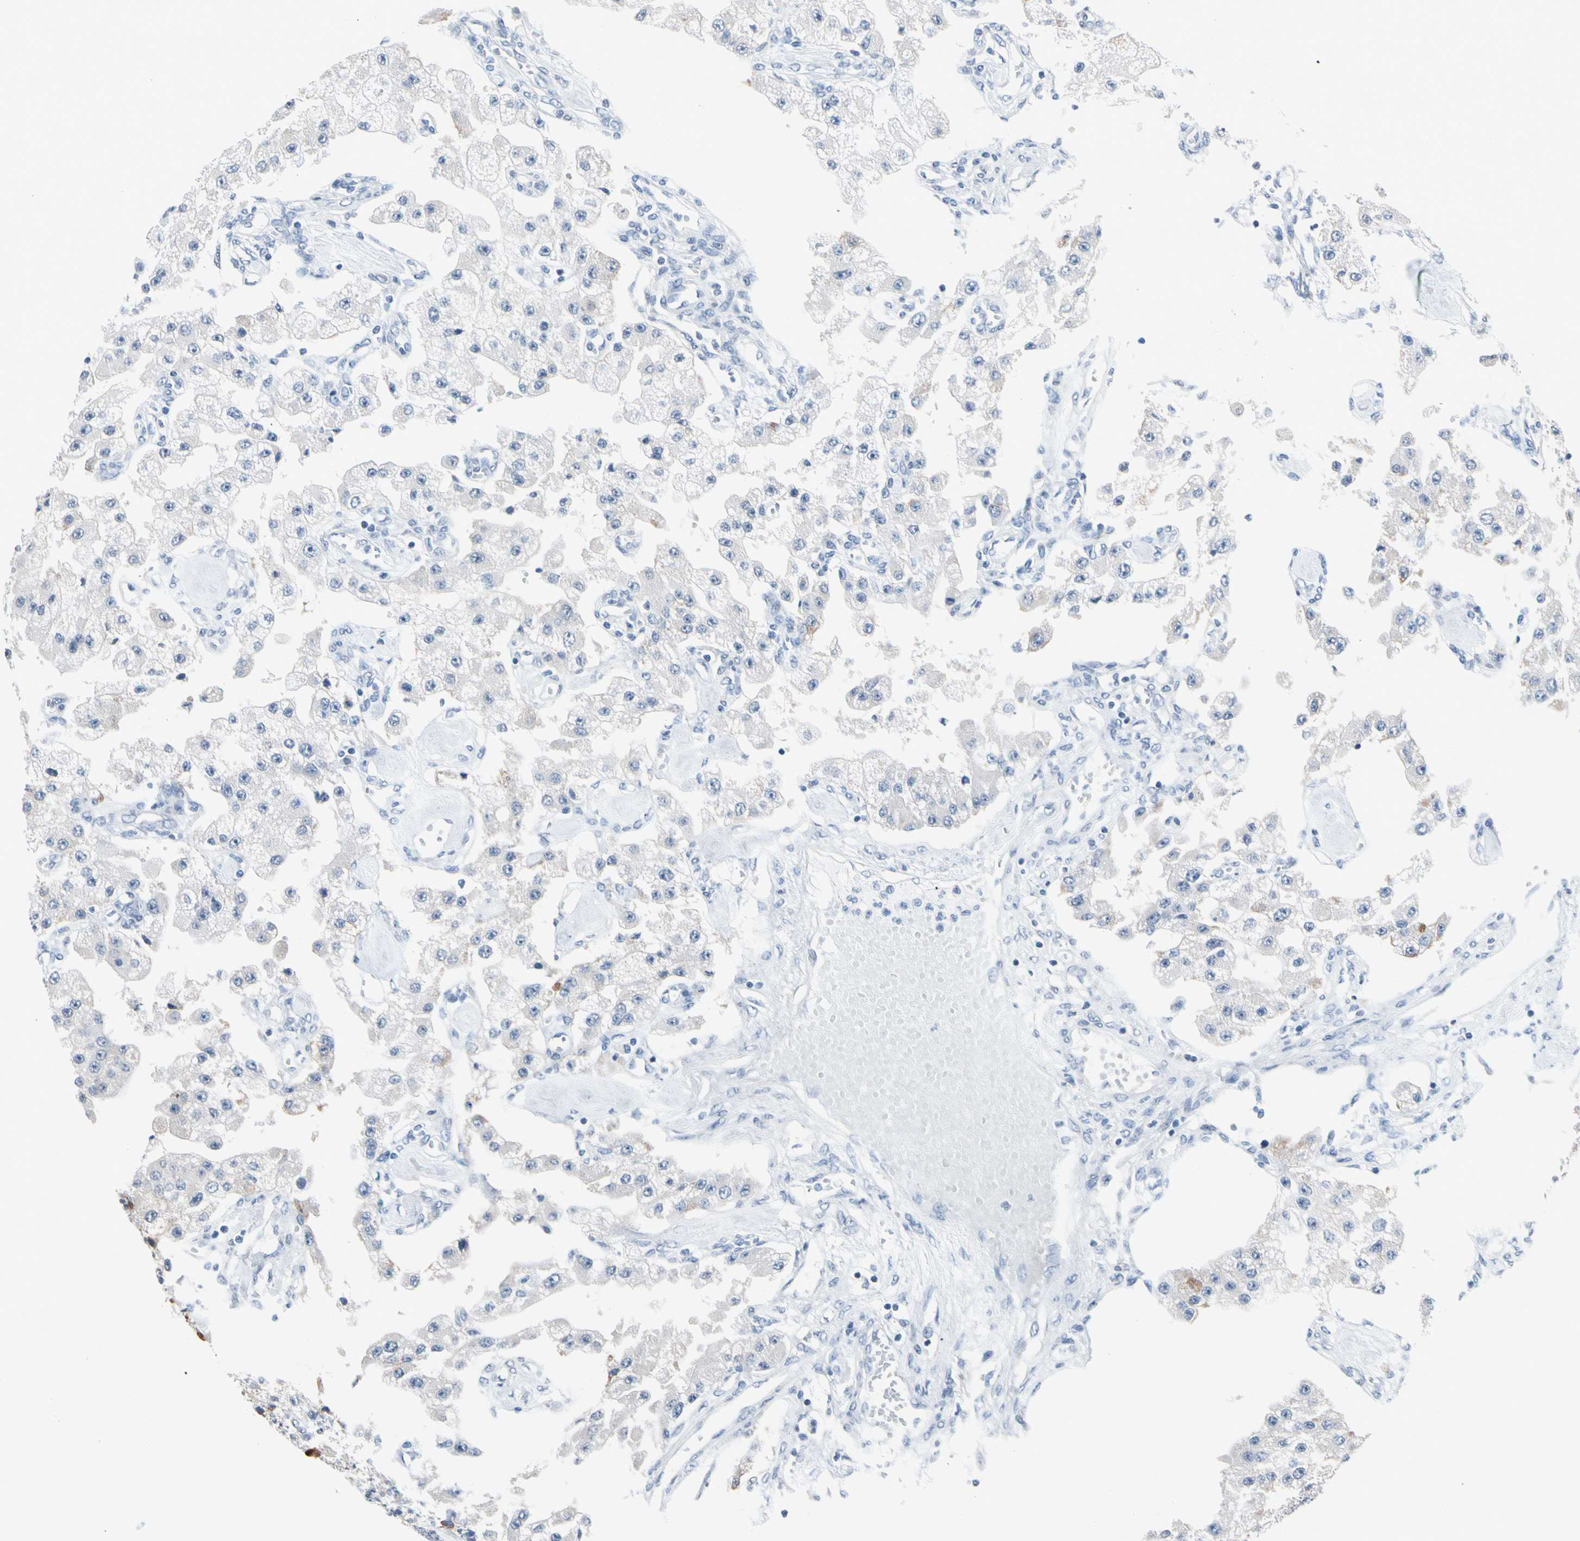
{"staining": {"intensity": "negative", "quantity": "none", "location": "none"}, "tissue": "carcinoid", "cell_type": "Tumor cells", "image_type": "cancer", "snomed": [{"axis": "morphology", "description": "Carcinoid, malignant, NOS"}, {"axis": "topography", "description": "Pancreas"}], "caption": "There is no significant positivity in tumor cells of malignant carcinoid. Nuclei are stained in blue.", "gene": "SV2A", "patient": {"sex": "male", "age": 41}}